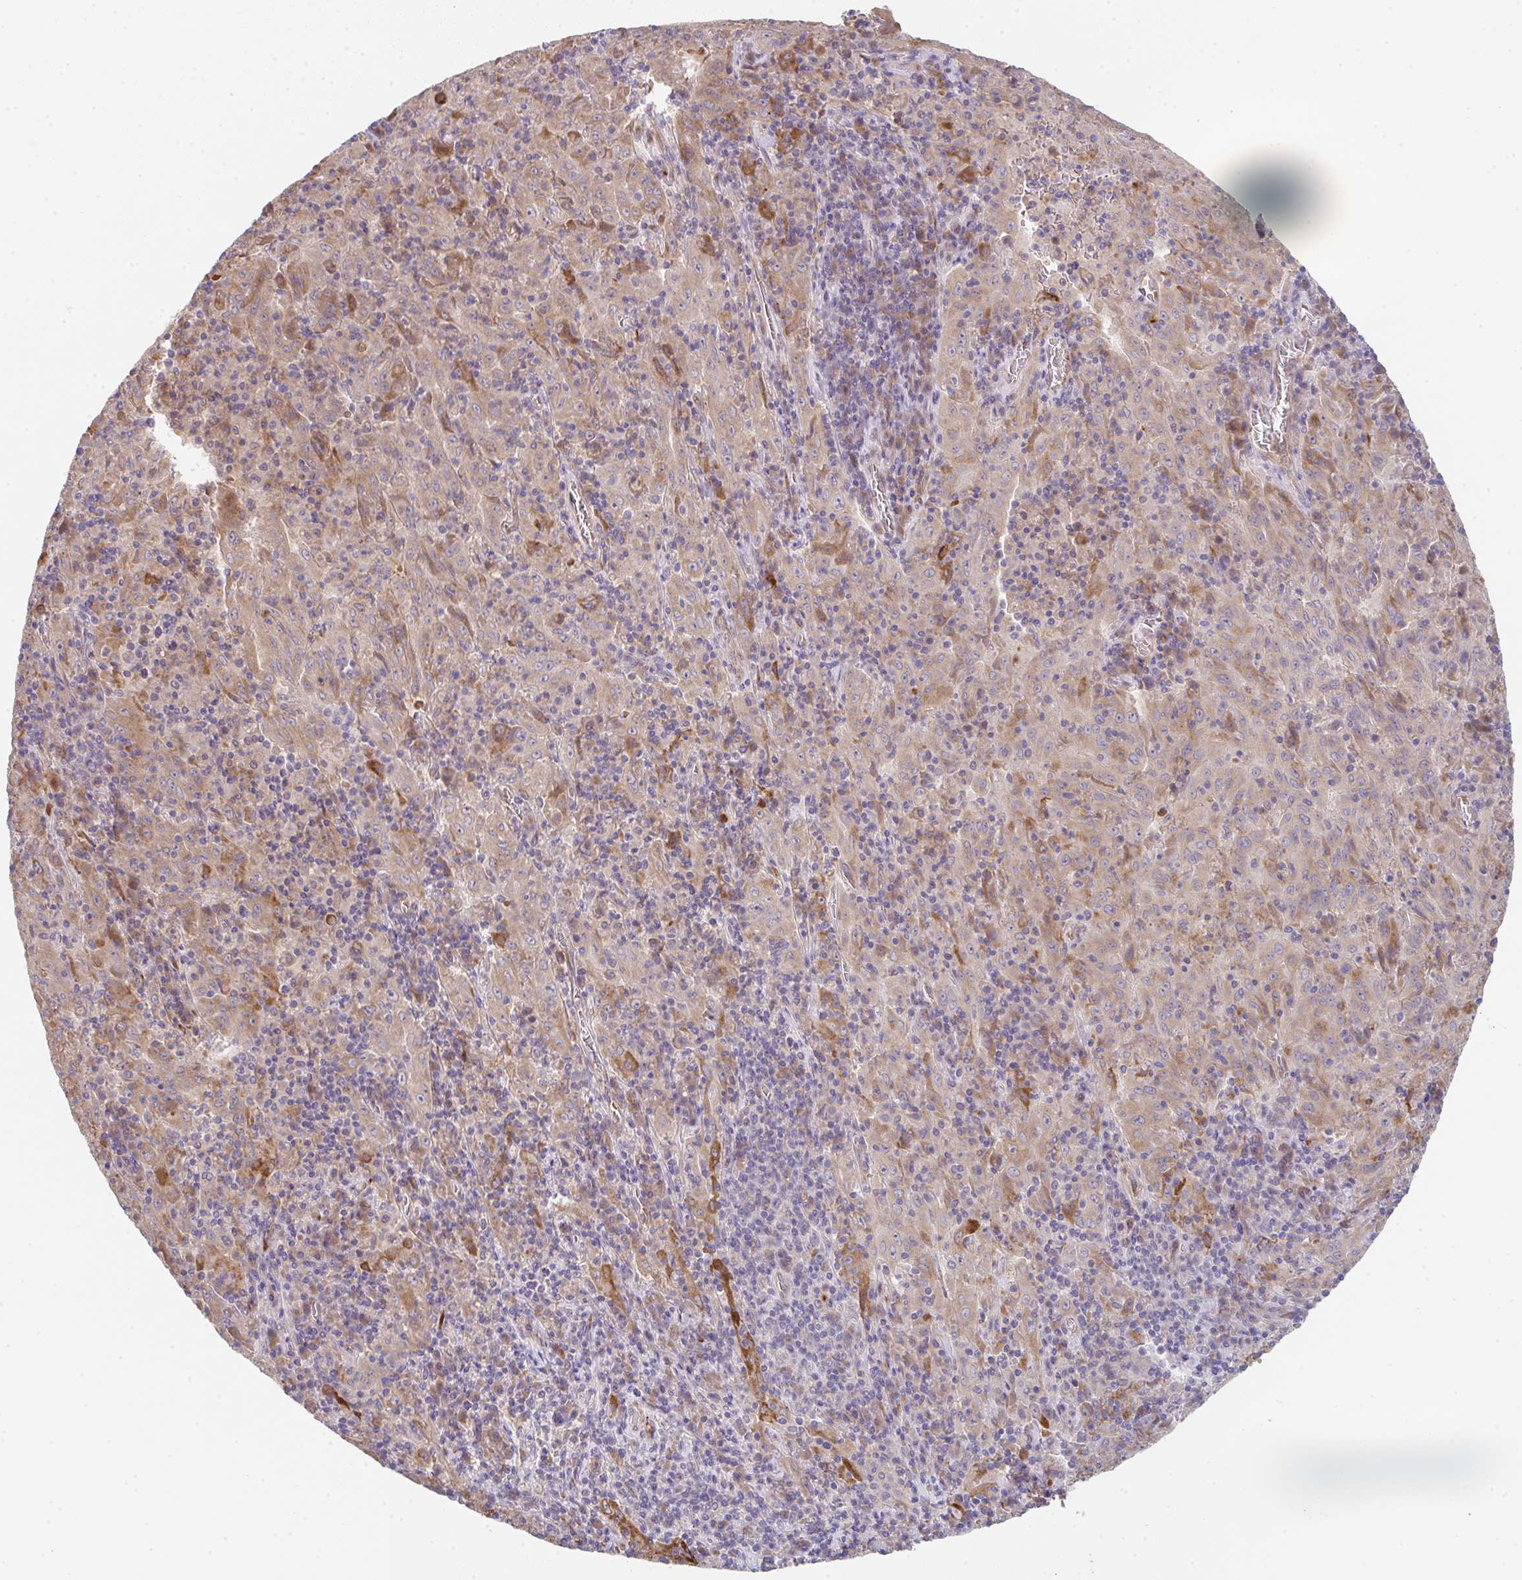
{"staining": {"intensity": "weak", "quantity": "25%-75%", "location": "cytoplasmic/membranous"}, "tissue": "pancreatic cancer", "cell_type": "Tumor cells", "image_type": "cancer", "snomed": [{"axis": "morphology", "description": "Adenocarcinoma, NOS"}, {"axis": "topography", "description": "Pancreas"}], "caption": "Weak cytoplasmic/membranous expression is seen in approximately 25%-75% of tumor cells in pancreatic cancer (adenocarcinoma).", "gene": "TSPAN31", "patient": {"sex": "male", "age": 63}}